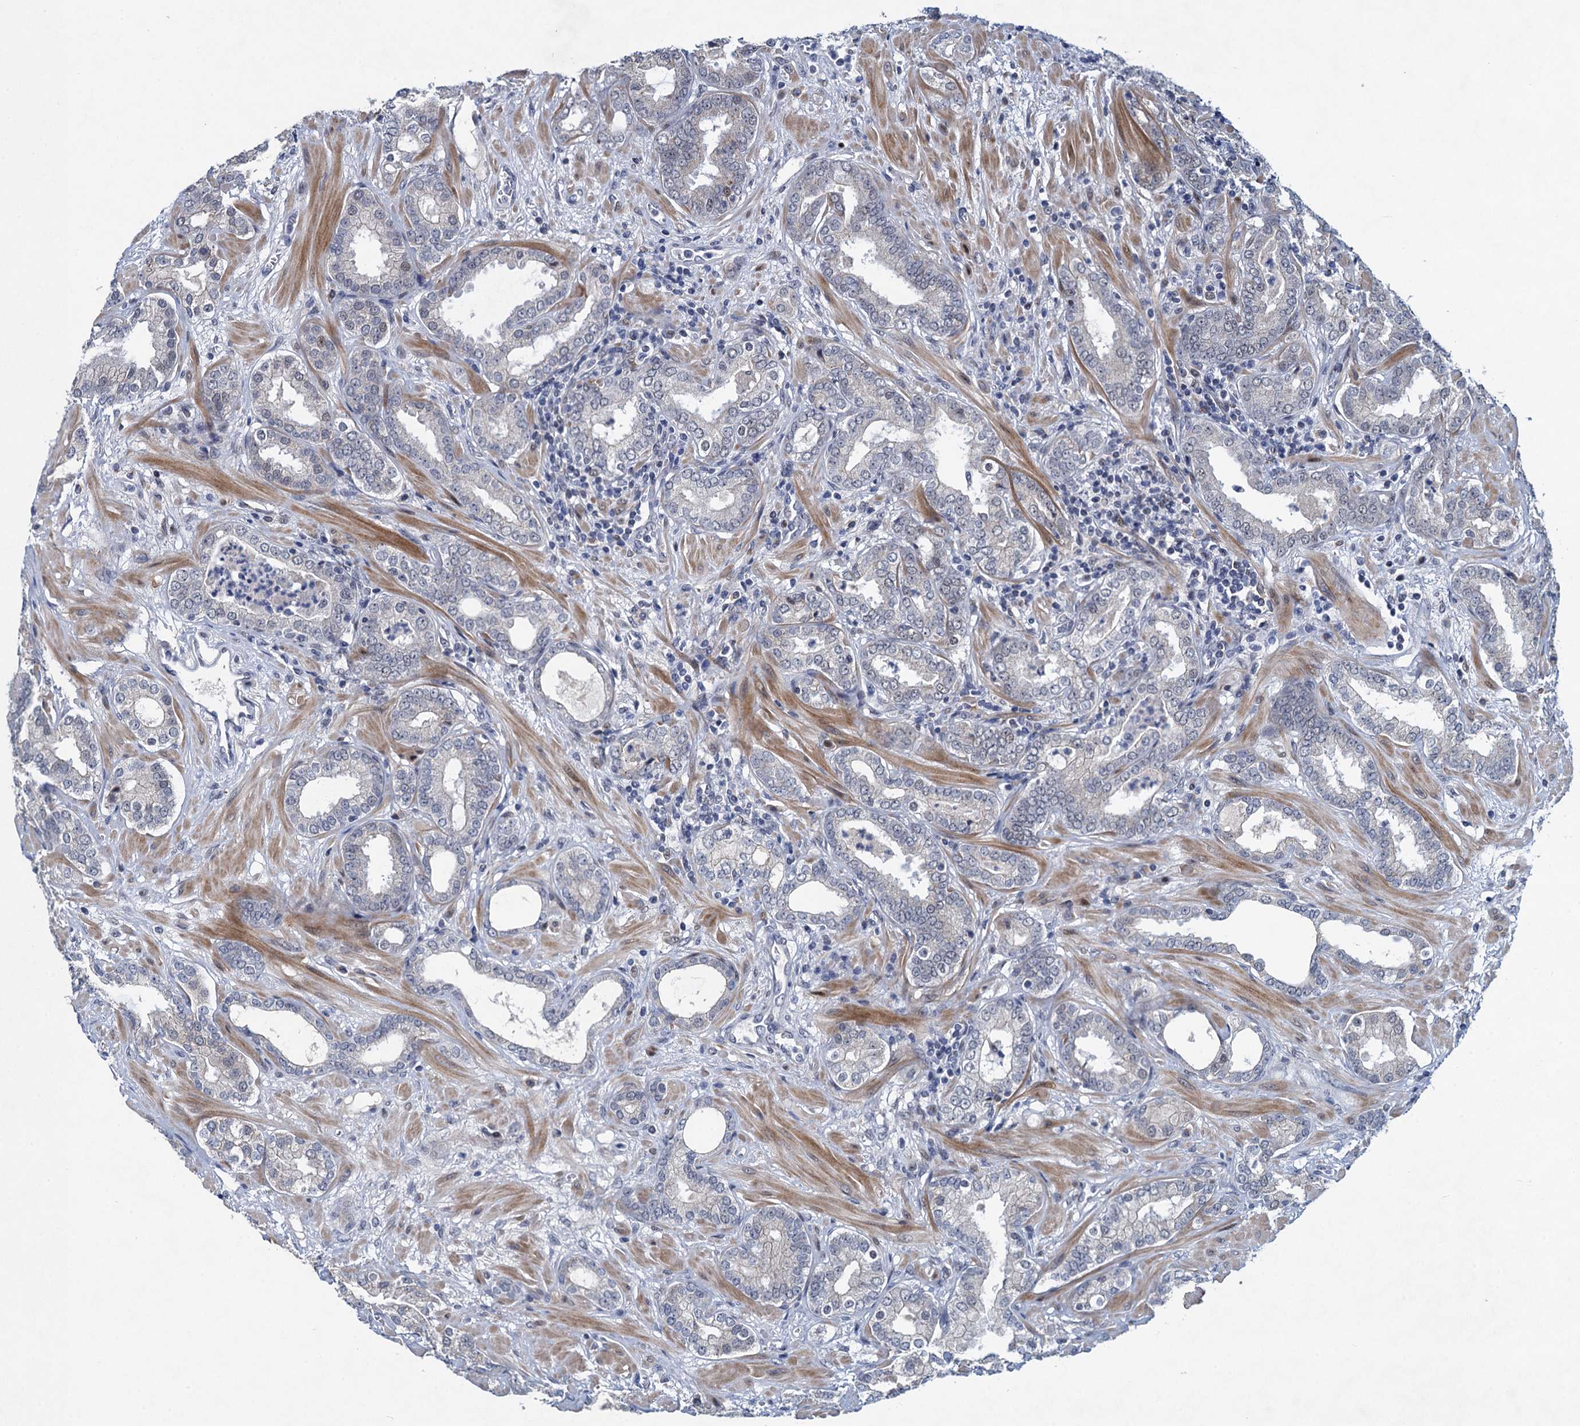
{"staining": {"intensity": "negative", "quantity": "none", "location": "none"}, "tissue": "prostate cancer", "cell_type": "Tumor cells", "image_type": "cancer", "snomed": [{"axis": "morphology", "description": "Adenocarcinoma, High grade"}, {"axis": "topography", "description": "Prostate"}], "caption": "Histopathology image shows no protein positivity in tumor cells of high-grade adenocarcinoma (prostate) tissue.", "gene": "ATOSA", "patient": {"sex": "male", "age": 64}}